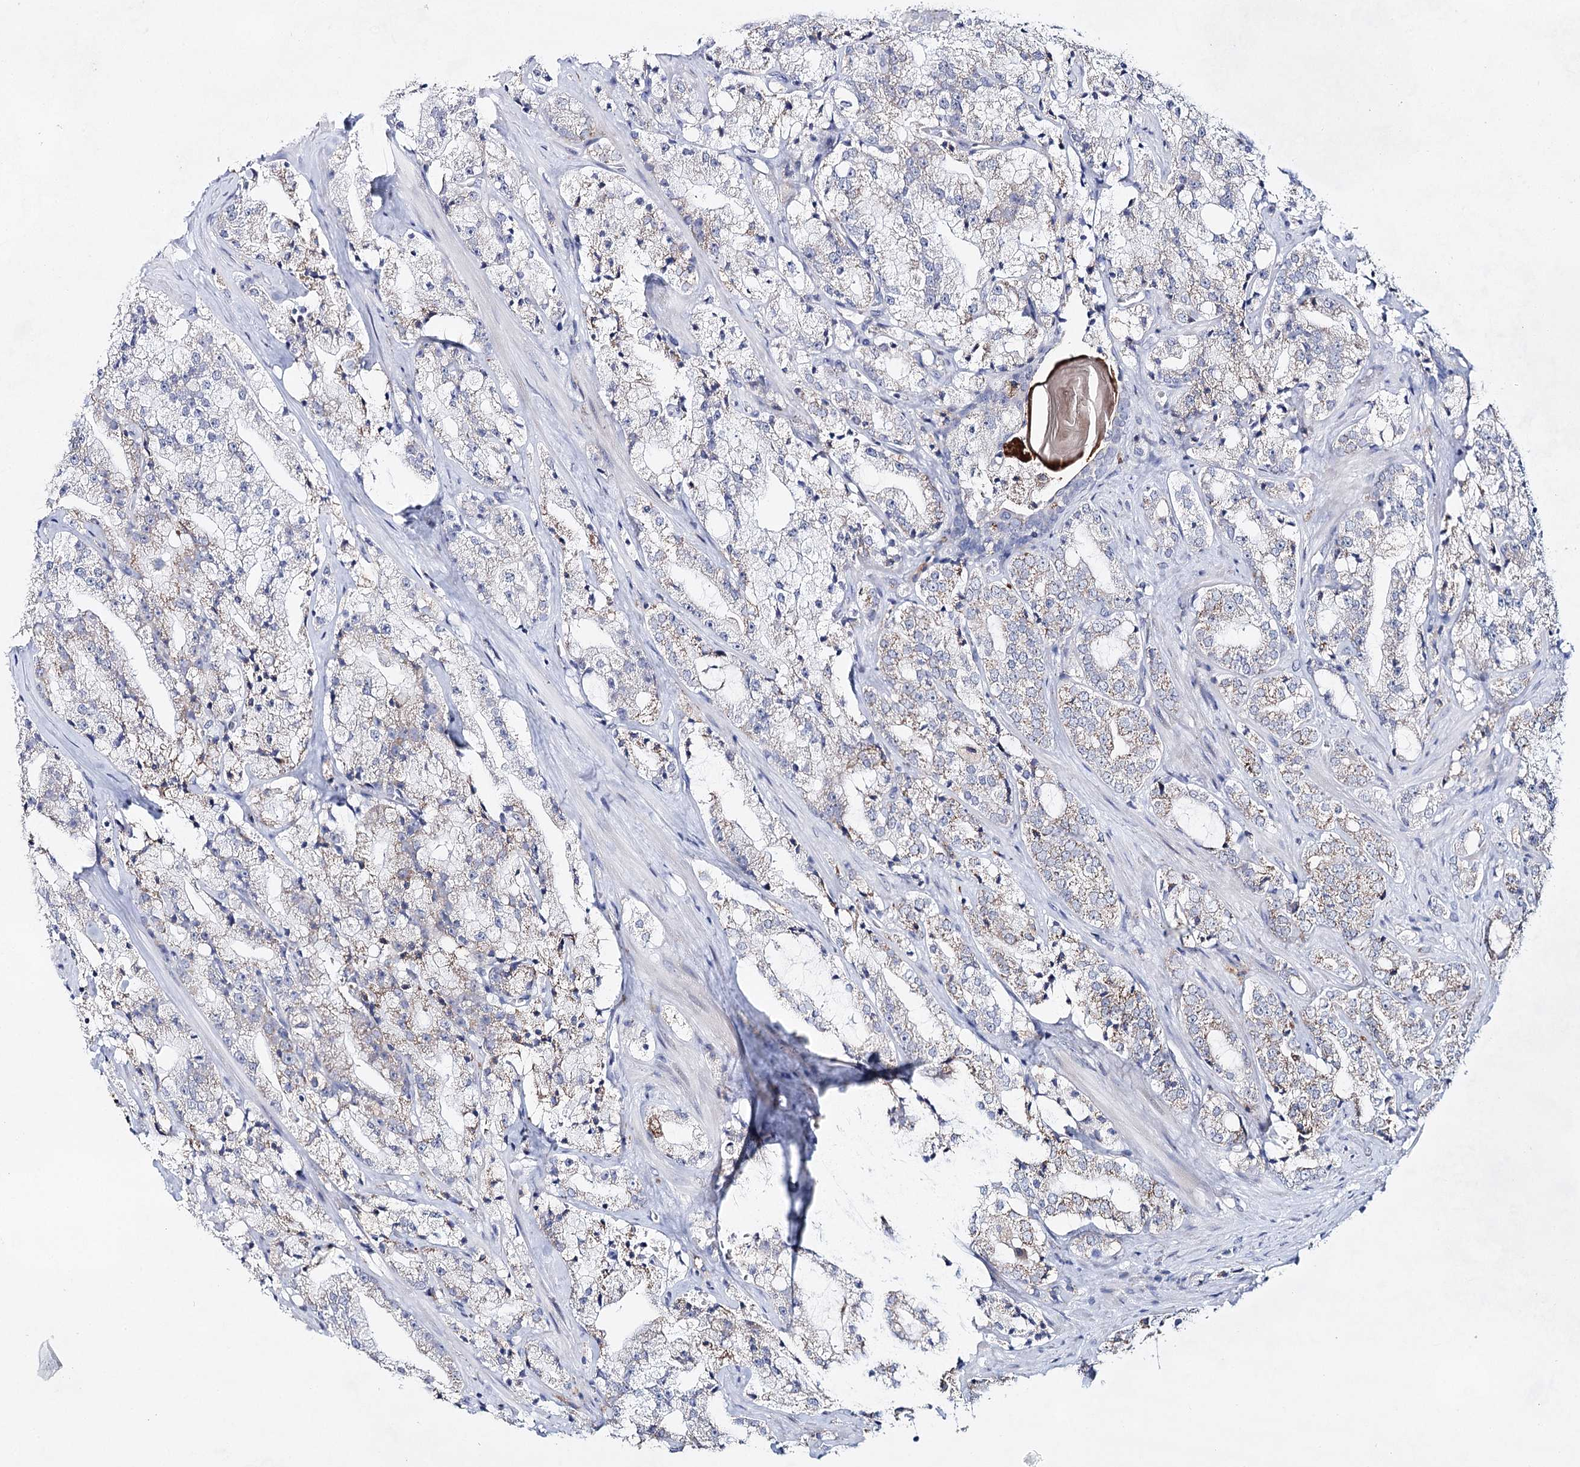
{"staining": {"intensity": "weak", "quantity": "25%-75%", "location": "cytoplasmic/membranous"}, "tissue": "prostate cancer", "cell_type": "Tumor cells", "image_type": "cancer", "snomed": [{"axis": "morphology", "description": "Adenocarcinoma, High grade"}, {"axis": "topography", "description": "Prostate"}], "caption": "Immunohistochemical staining of prostate cancer (high-grade adenocarcinoma) demonstrates low levels of weak cytoplasmic/membranous positivity in about 25%-75% of tumor cells. Ihc stains the protein of interest in brown and the nuclei are stained blue.", "gene": "BPHL", "patient": {"sex": "male", "age": 64}}